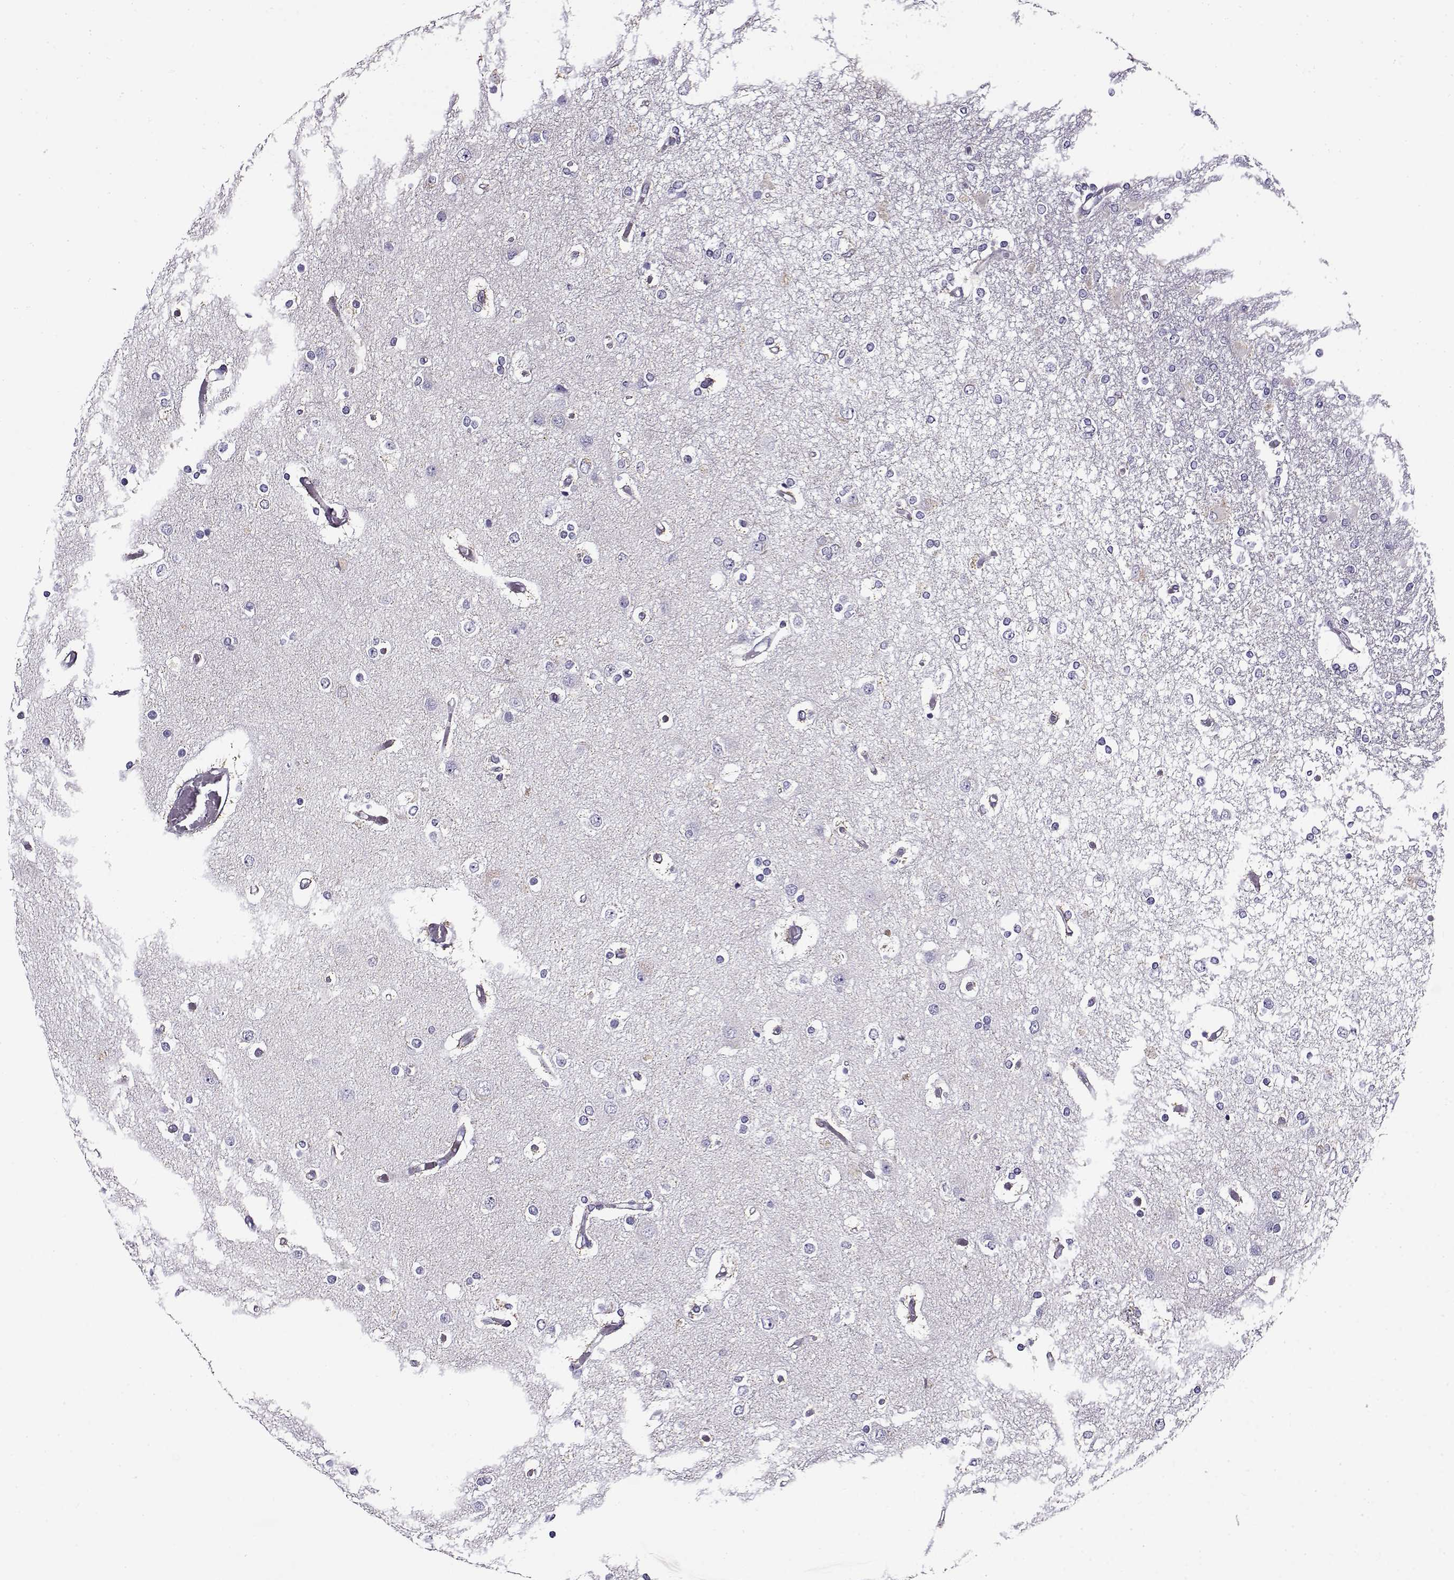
{"staining": {"intensity": "negative", "quantity": "none", "location": "none"}, "tissue": "glioma", "cell_type": "Tumor cells", "image_type": "cancer", "snomed": [{"axis": "morphology", "description": "Glioma, malignant, High grade"}, {"axis": "topography", "description": "Cerebral cortex"}], "caption": "Micrograph shows no protein staining in tumor cells of malignant glioma (high-grade) tissue. (Immunohistochemistry (ihc), brightfield microscopy, high magnification).", "gene": "FEZF1", "patient": {"sex": "male", "age": 79}}